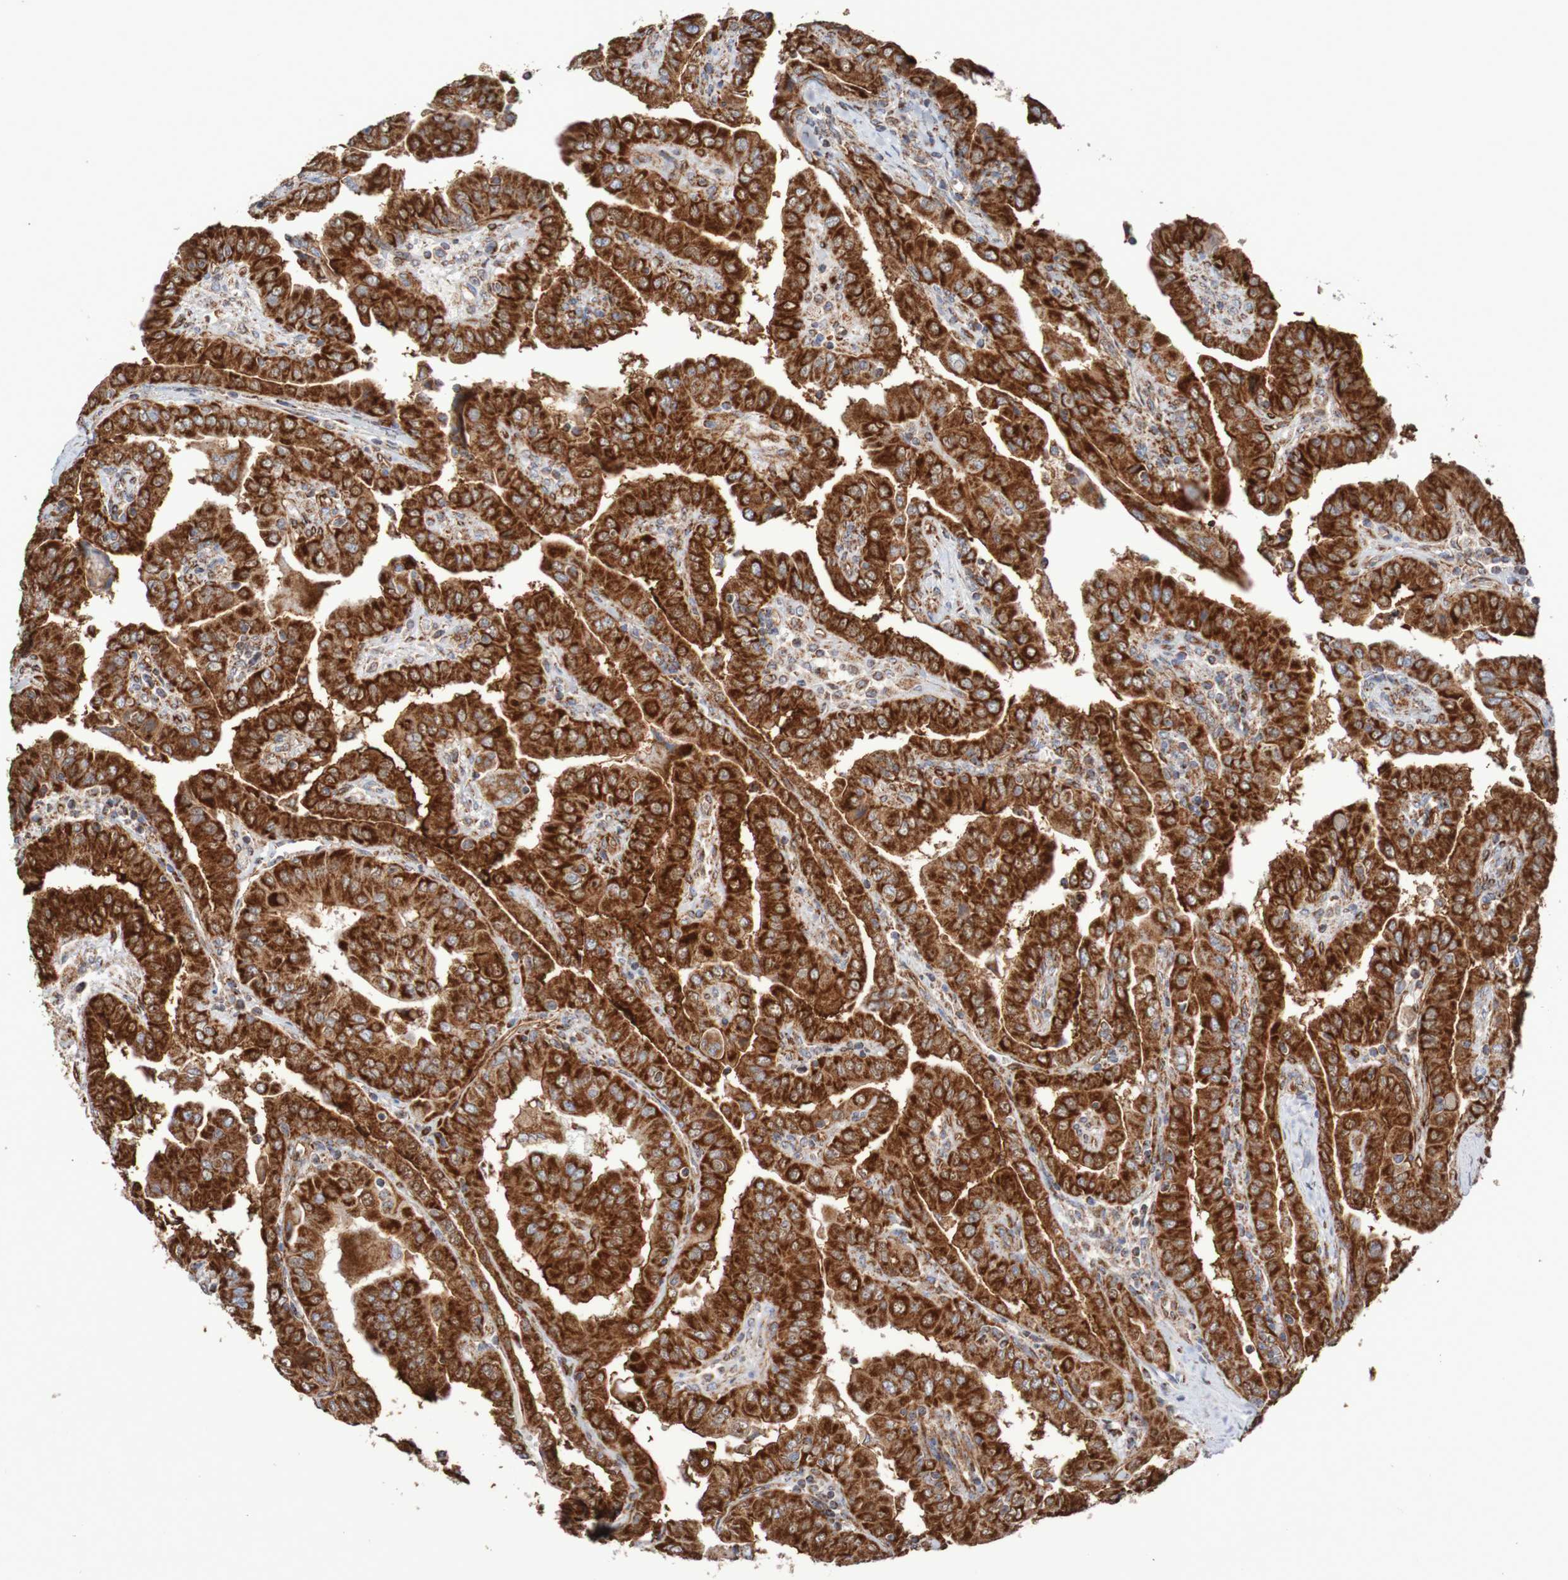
{"staining": {"intensity": "strong", "quantity": ">75%", "location": "cytoplasmic/membranous"}, "tissue": "thyroid cancer", "cell_type": "Tumor cells", "image_type": "cancer", "snomed": [{"axis": "morphology", "description": "Papillary adenocarcinoma, NOS"}, {"axis": "topography", "description": "Thyroid gland"}], "caption": "Strong cytoplasmic/membranous protein staining is appreciated in about >75% of tumor cells in thyroid cancer (papillary adenocarcinoma).", "gene": "MMEL1", "patient": {"sex": "male", "age": 33}}